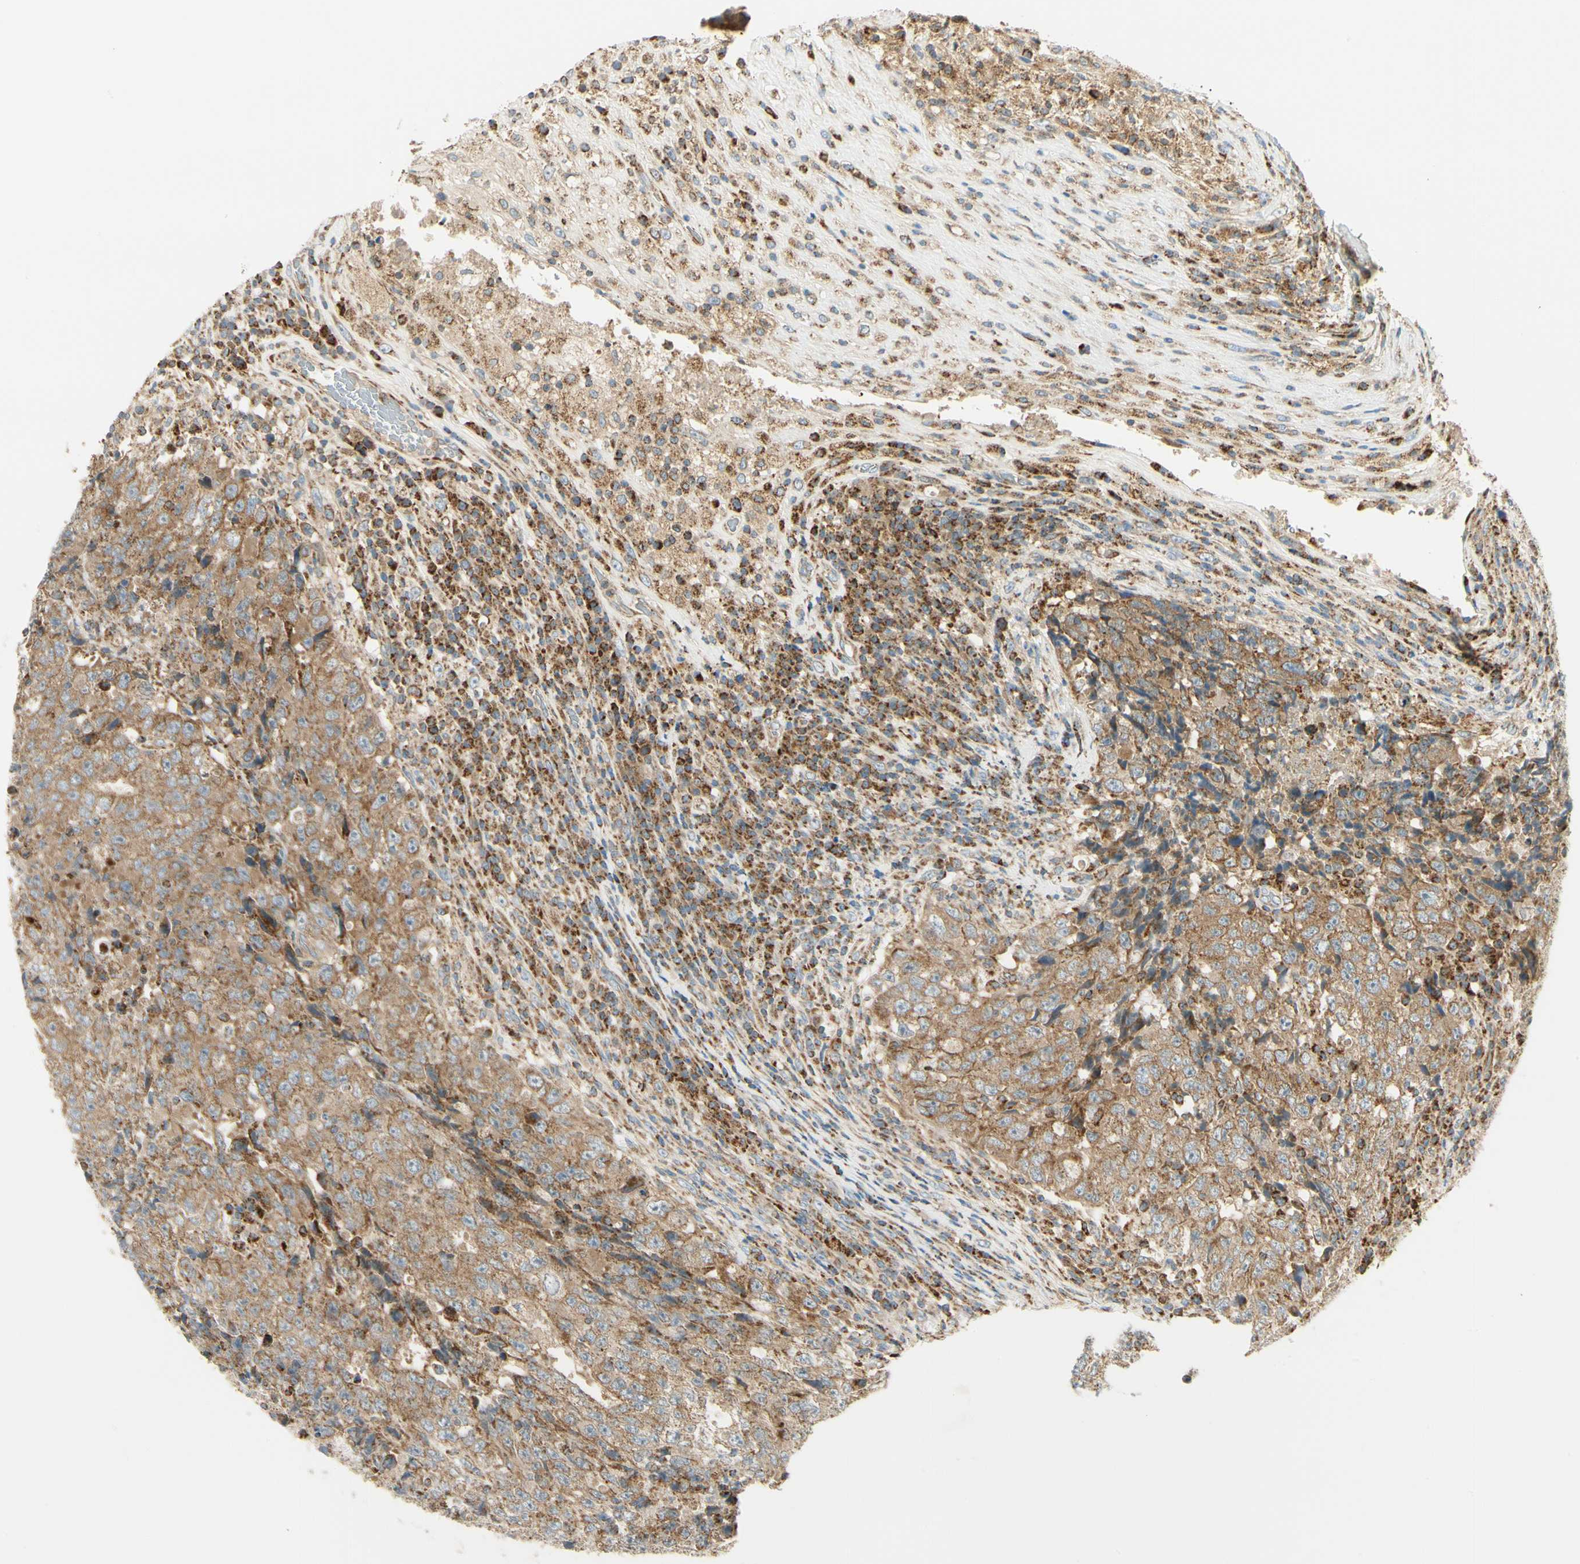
{"staining": {"intensity": "moderate", "quantity": ">75%", "location": "cytoplasmic/membranous"}, "tissue": "testis cancer", "cell_type": "Tumor cells", "image_type": "cancer", "snomed": [{"axis": "morphology", "description": "Necrosis, NOS"}, {"axis": "morphology", "description": "Carcinoma, Embryonal, NOS"}, {"axis": "topography", "description": "Testis"}], "caption": "A histopathology image of human testis cancer stained for a protein displays moderate cytoplasmic/membranous brown staining in tumor cells.", "gene": "TBC1D10A", "patient": {"sex": "male", "age": 19}}